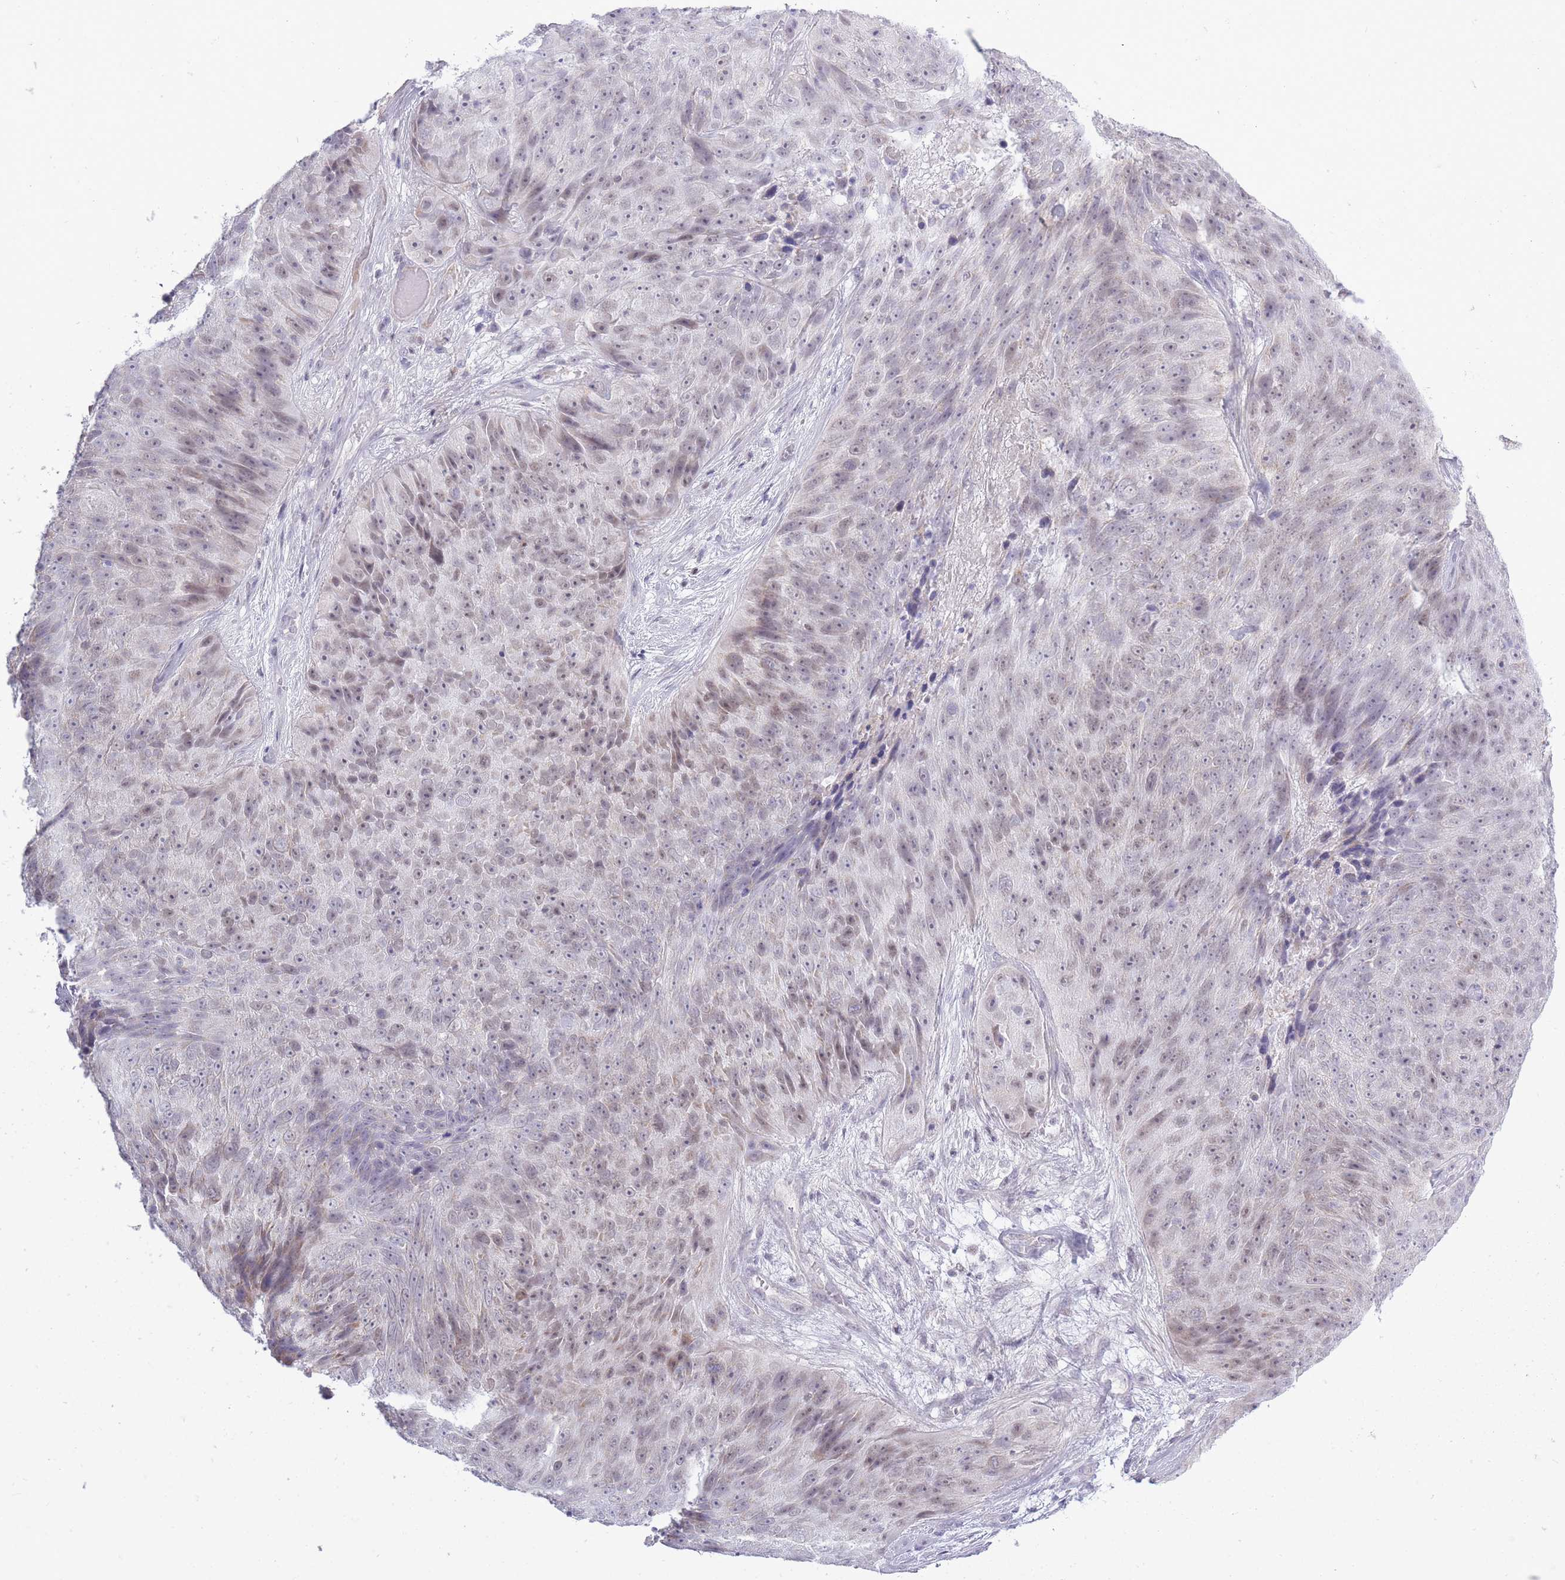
{"staining": {"intensity": "weak", "quantity": "<25%", "location": "nuclear"}, "tissue": "skin cancer", "cell_type": "Tumor cells", "image_type": "cancer", "snomed": [{"axis": "morphology", "description": "Squamous cell carcinoma, NOS"}, {"axis": "topography", "description": "Skin"}], "caption": "IHC image of neoplastic tissue: skin squamous cell carcinoma stained with DAB (3,3'-diaminobenzidine) reveals no significant protein positivity in tumor cells.", "gene": "ZBTB24", "patient": {"sex": "female", "age": 87}}